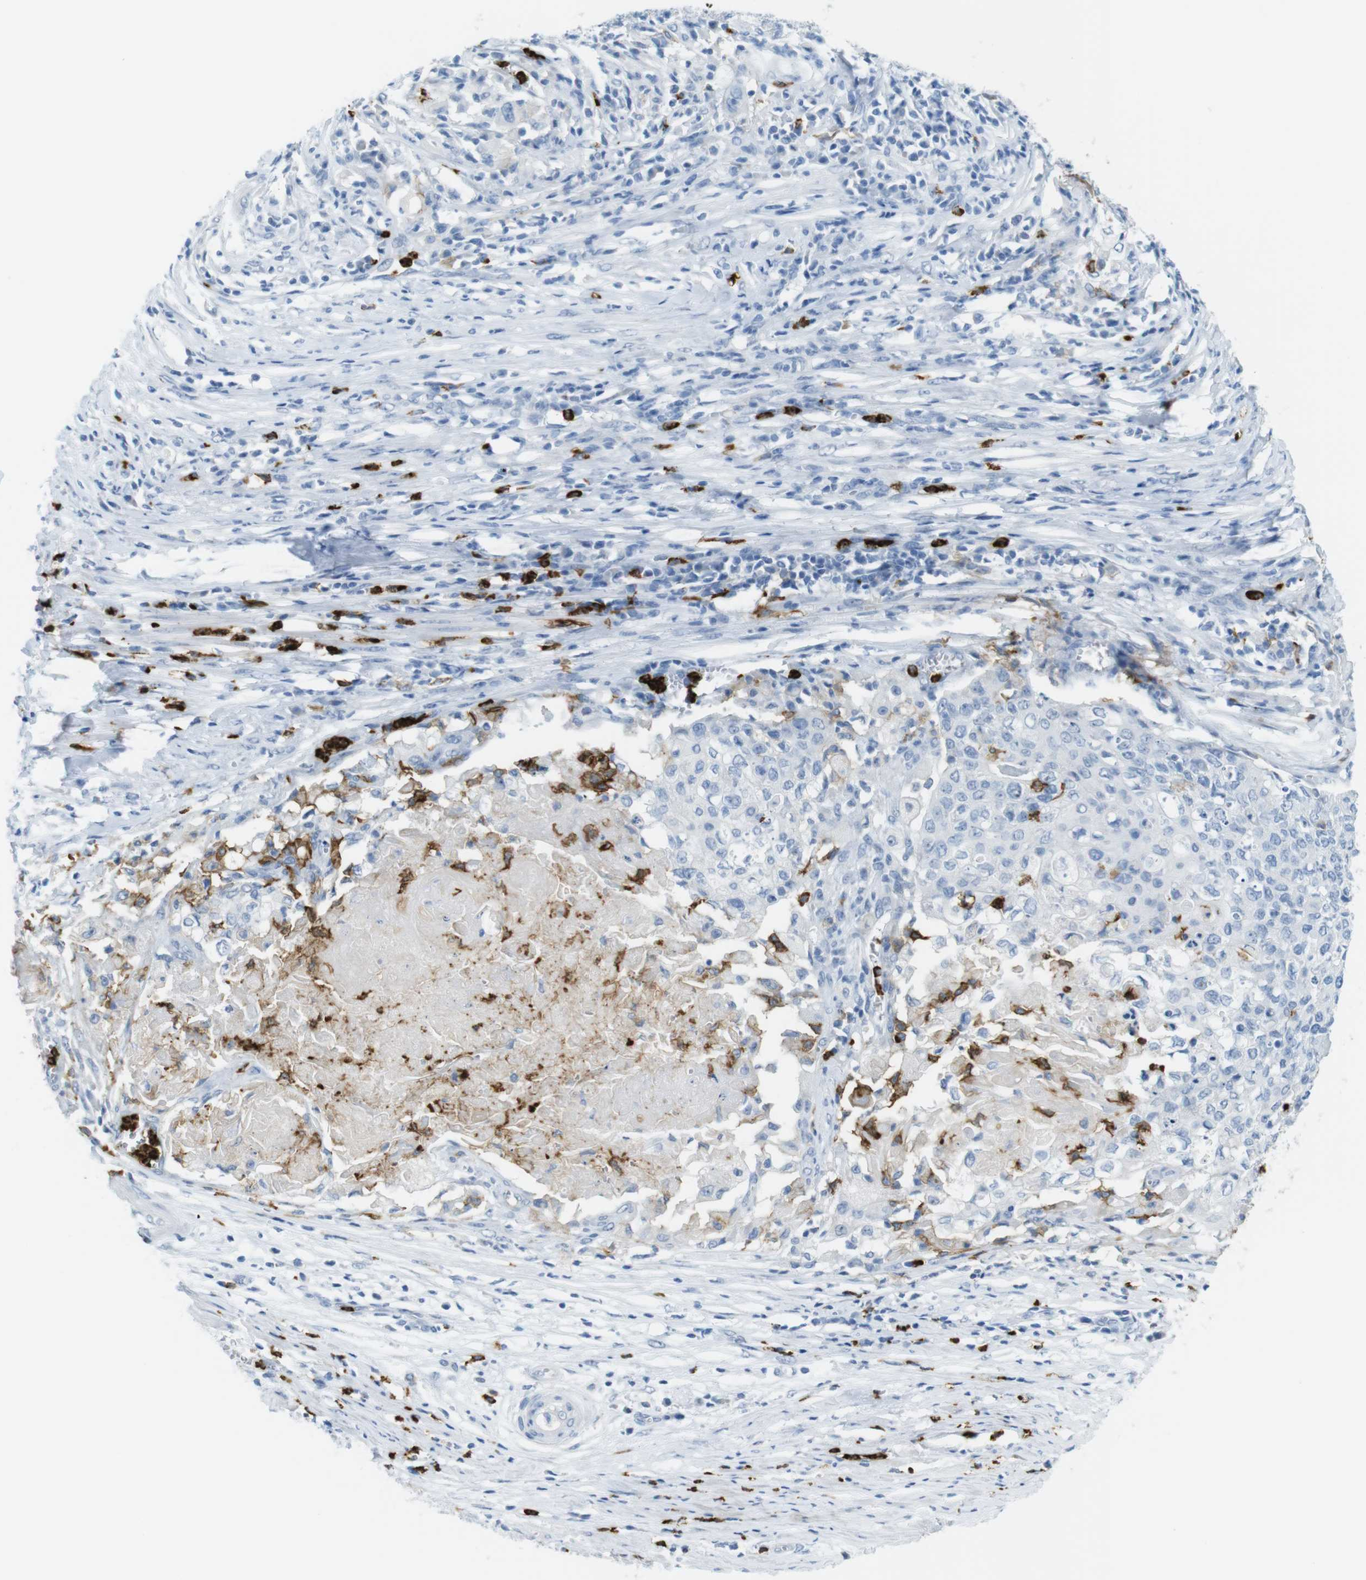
{"staining": {"intensity": "negative", "quantity": "none", "location": "none"}, "tissue": "cervical cancer", "cell_type": "Tumor cells", "image_type": "cancer", "snomed": [{"axis": "morphology", "description": "Squamous cell carcinoma, NOS"}, {"axis": "topography", "description": "Cervix"}], "caption": "Tumor cells show no significant staining in squamous cell carcinoma (cervical).", "gene": "MCEMP1", "patient": {"sex": "female", "age": 39}}